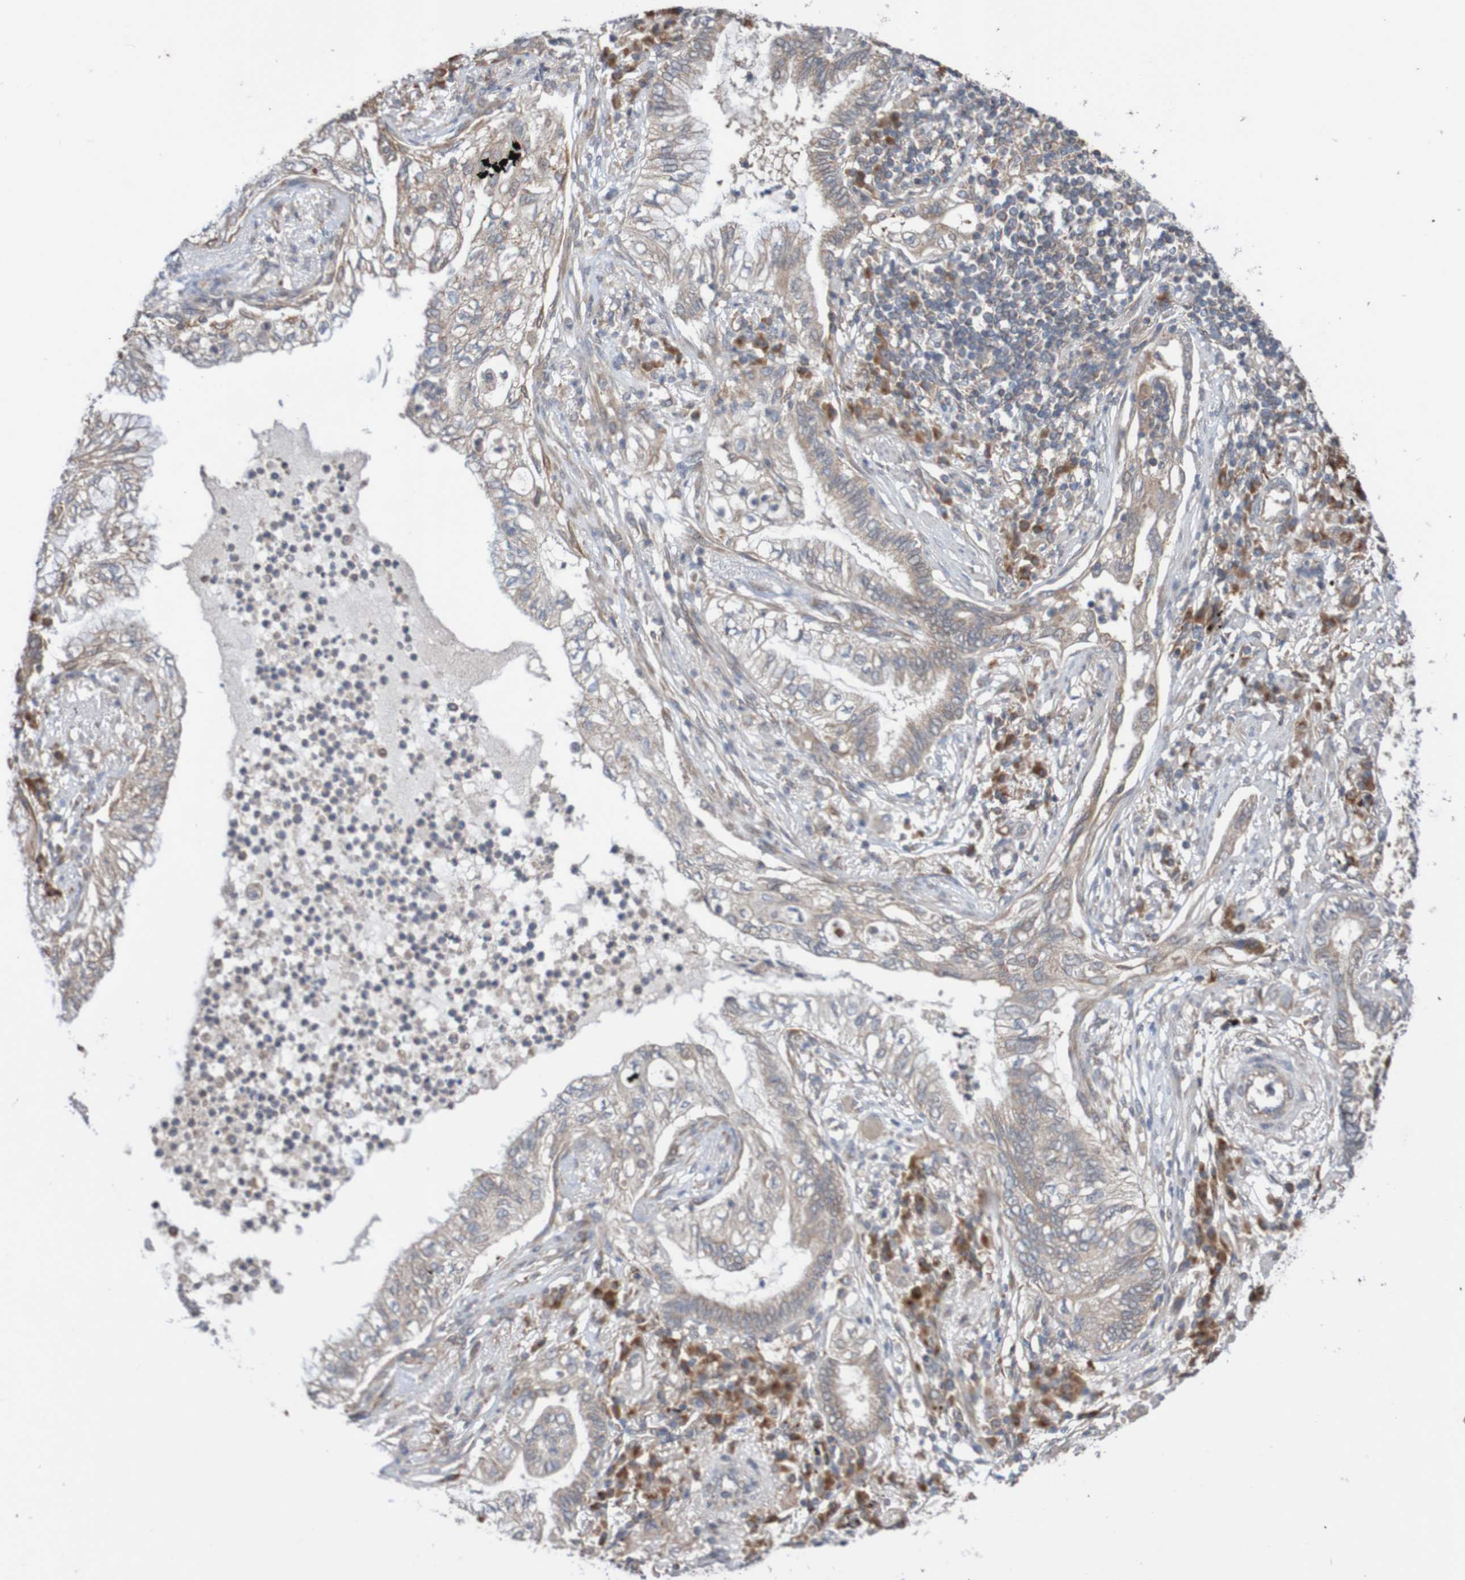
{"staining": {"intensity": "weak", "quantity": ">75%", "location": "cytoplasmic/membranous"}, "tissue": "lung cancer", "cell_type": "Tumor cells", "image_type": "cancer", "snomed": [{"axis": "morphology", "description": "Normal tissue, NOS"}, {"axis": "morphology", "description": "Adenocarcinoma, NOS"}, {"axis": "topography", "description": "Bronchus"}, {"axis": "topography", "description": "Lung"}], "caption": "Immunohistochemical staining of lung cancer (adenocarcinoma) demonstrates low levels of weak cytoplasmic/membranous staining in about >75% of tumor cells. The staining was performed using DAB (3,3'-diaminobenzidine) to visualize the protein expression in brown, while the nuclei were stained in blue with hematoxylin (Magnification: 20x).", "gene": "PHPT1", "patient": {"sex": "female", "age": 70}}